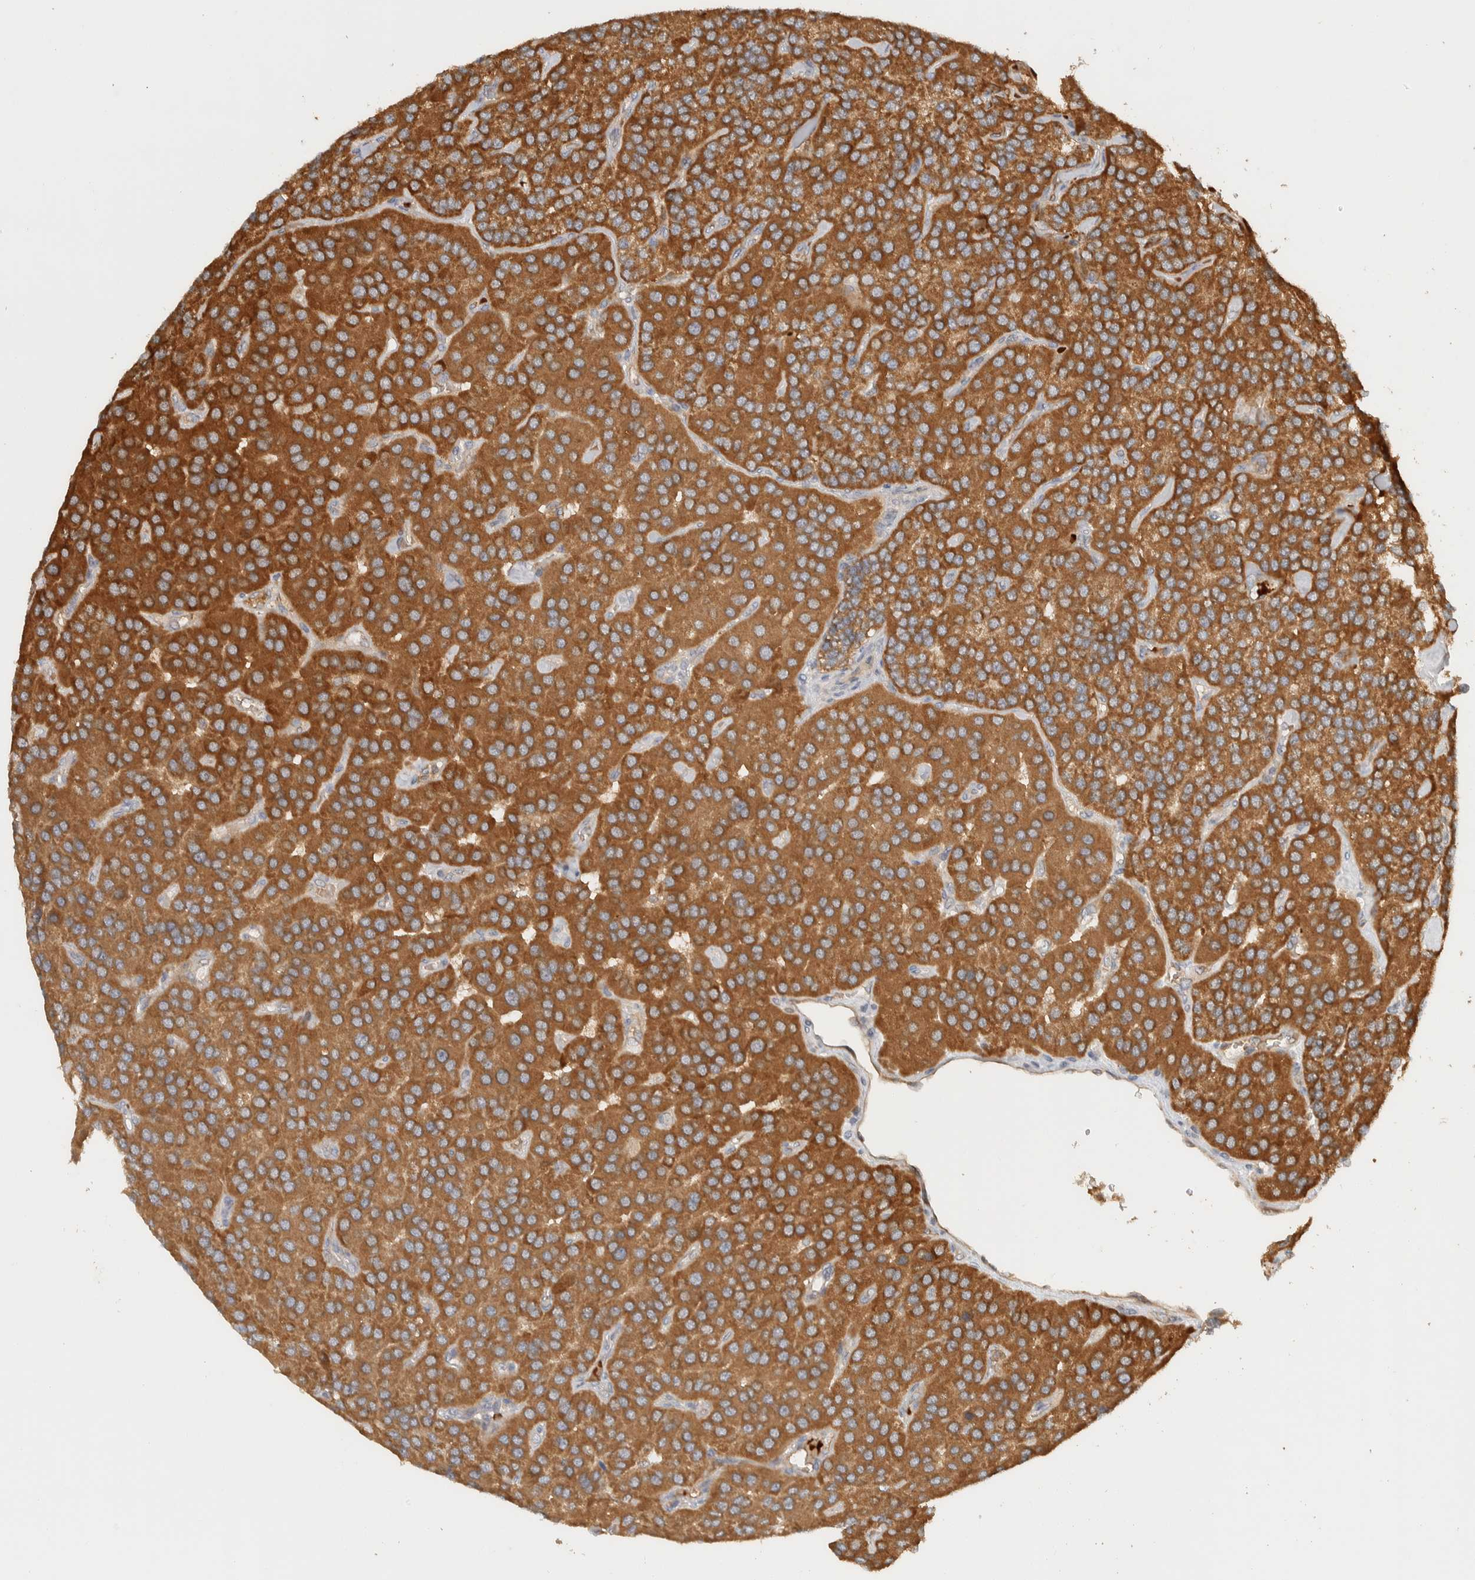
{"staining": {"intensity": "strong", "quantity": ">75%", "location": "cytoplasmic/membranous"}, "tissue": "parathyroid gland", "cell_type": "Glandular cells", "image_type": "normal", "snomed": [{"axis": "morphology", "description": "Normal tissue, NOS"}, {"axis": "morphology", "description": "Adenoma, NOS"}, {"axis": "topography", "description": "Parathyroid gland"}], "caption": "Parathyroid gland stained with IHC reveals strong cytoplasmic/membranous expression in about >75% of glandular cells.", "gene": "TTI2", "patient": {"sex": "female", "age": 86}}